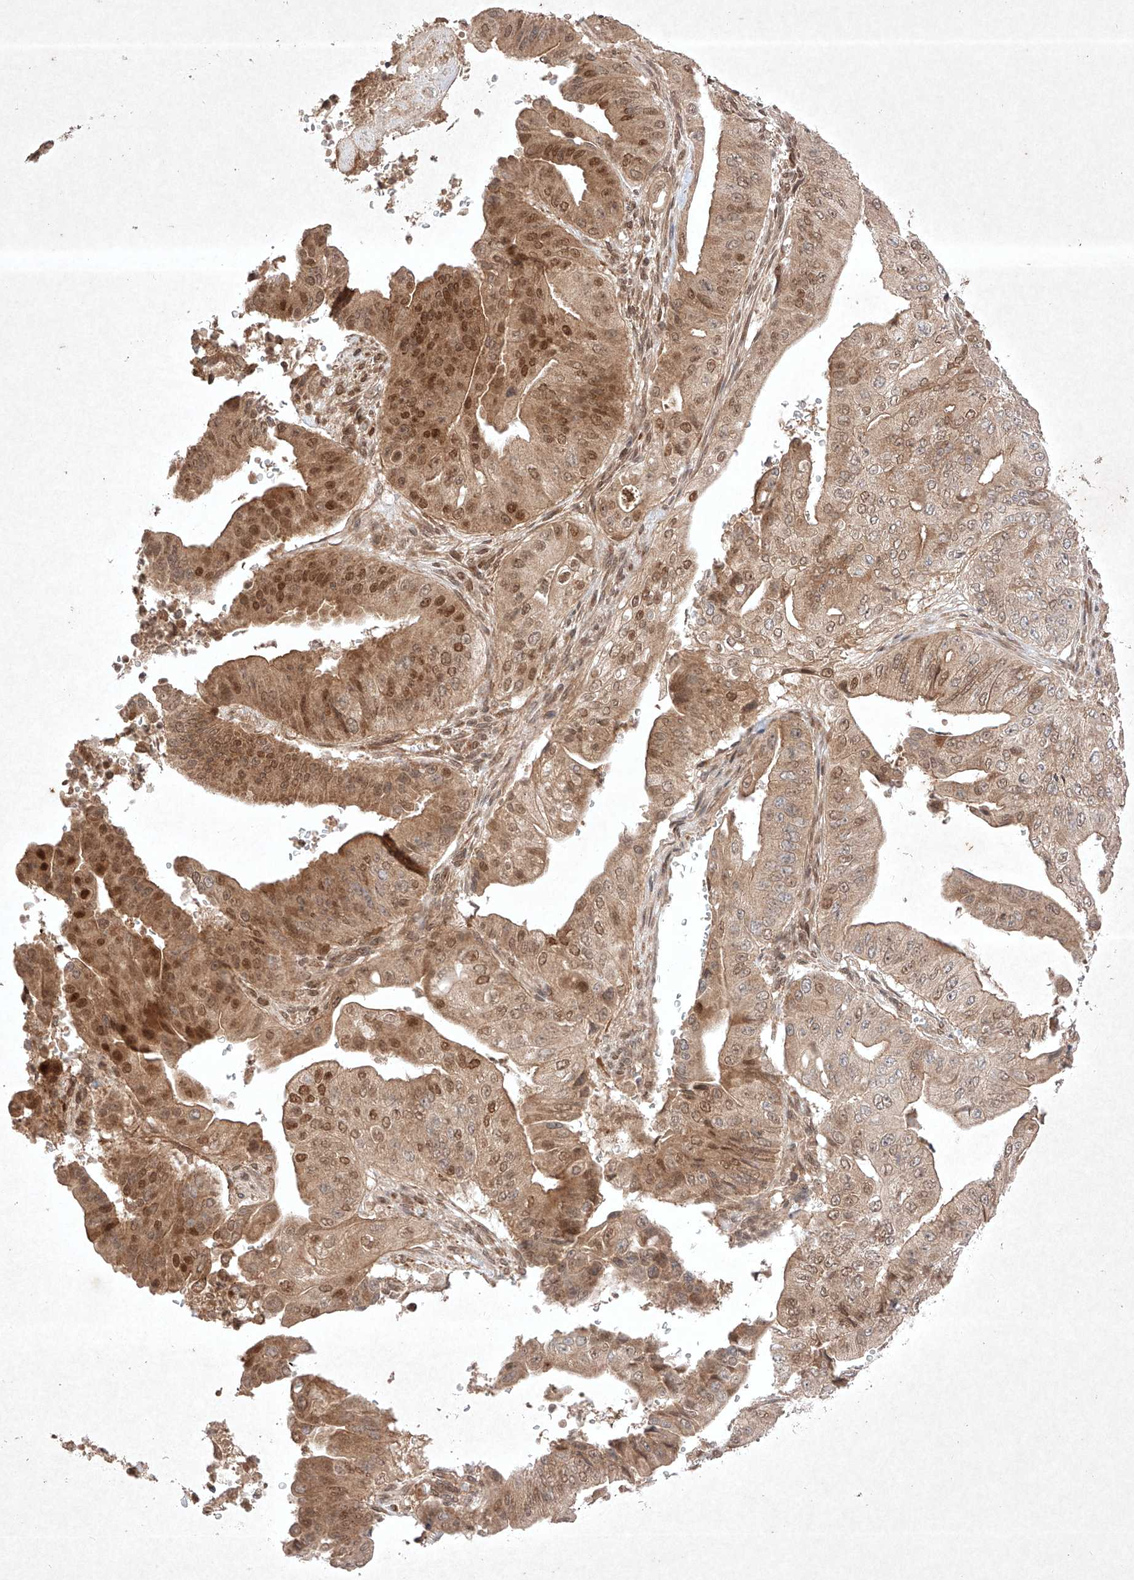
{"staining": {"intensity": "moderate", "quantity": ">75%", "location": "cytoplasmic/membranous,nuclear"}, "tissue": "pancreatic cancer", "cell_type": "Tumor cells", "image_type": "cancer", "snomed": [{"axis": "morphology", "description": "Adenocarcinoma, NOS"}, {"axis": "topography", "description": "Pancreas"}], "caption": "An IHC histopathology image of tumor tissue is shown. Protein staining in brown labels moderate cytoplasmic/membranous and nuclear positivity in adenocarcinoma (pancreatic) within tumor cells.", "gene": "RNF31", "patient": {"sex": "female", "age": 77}}